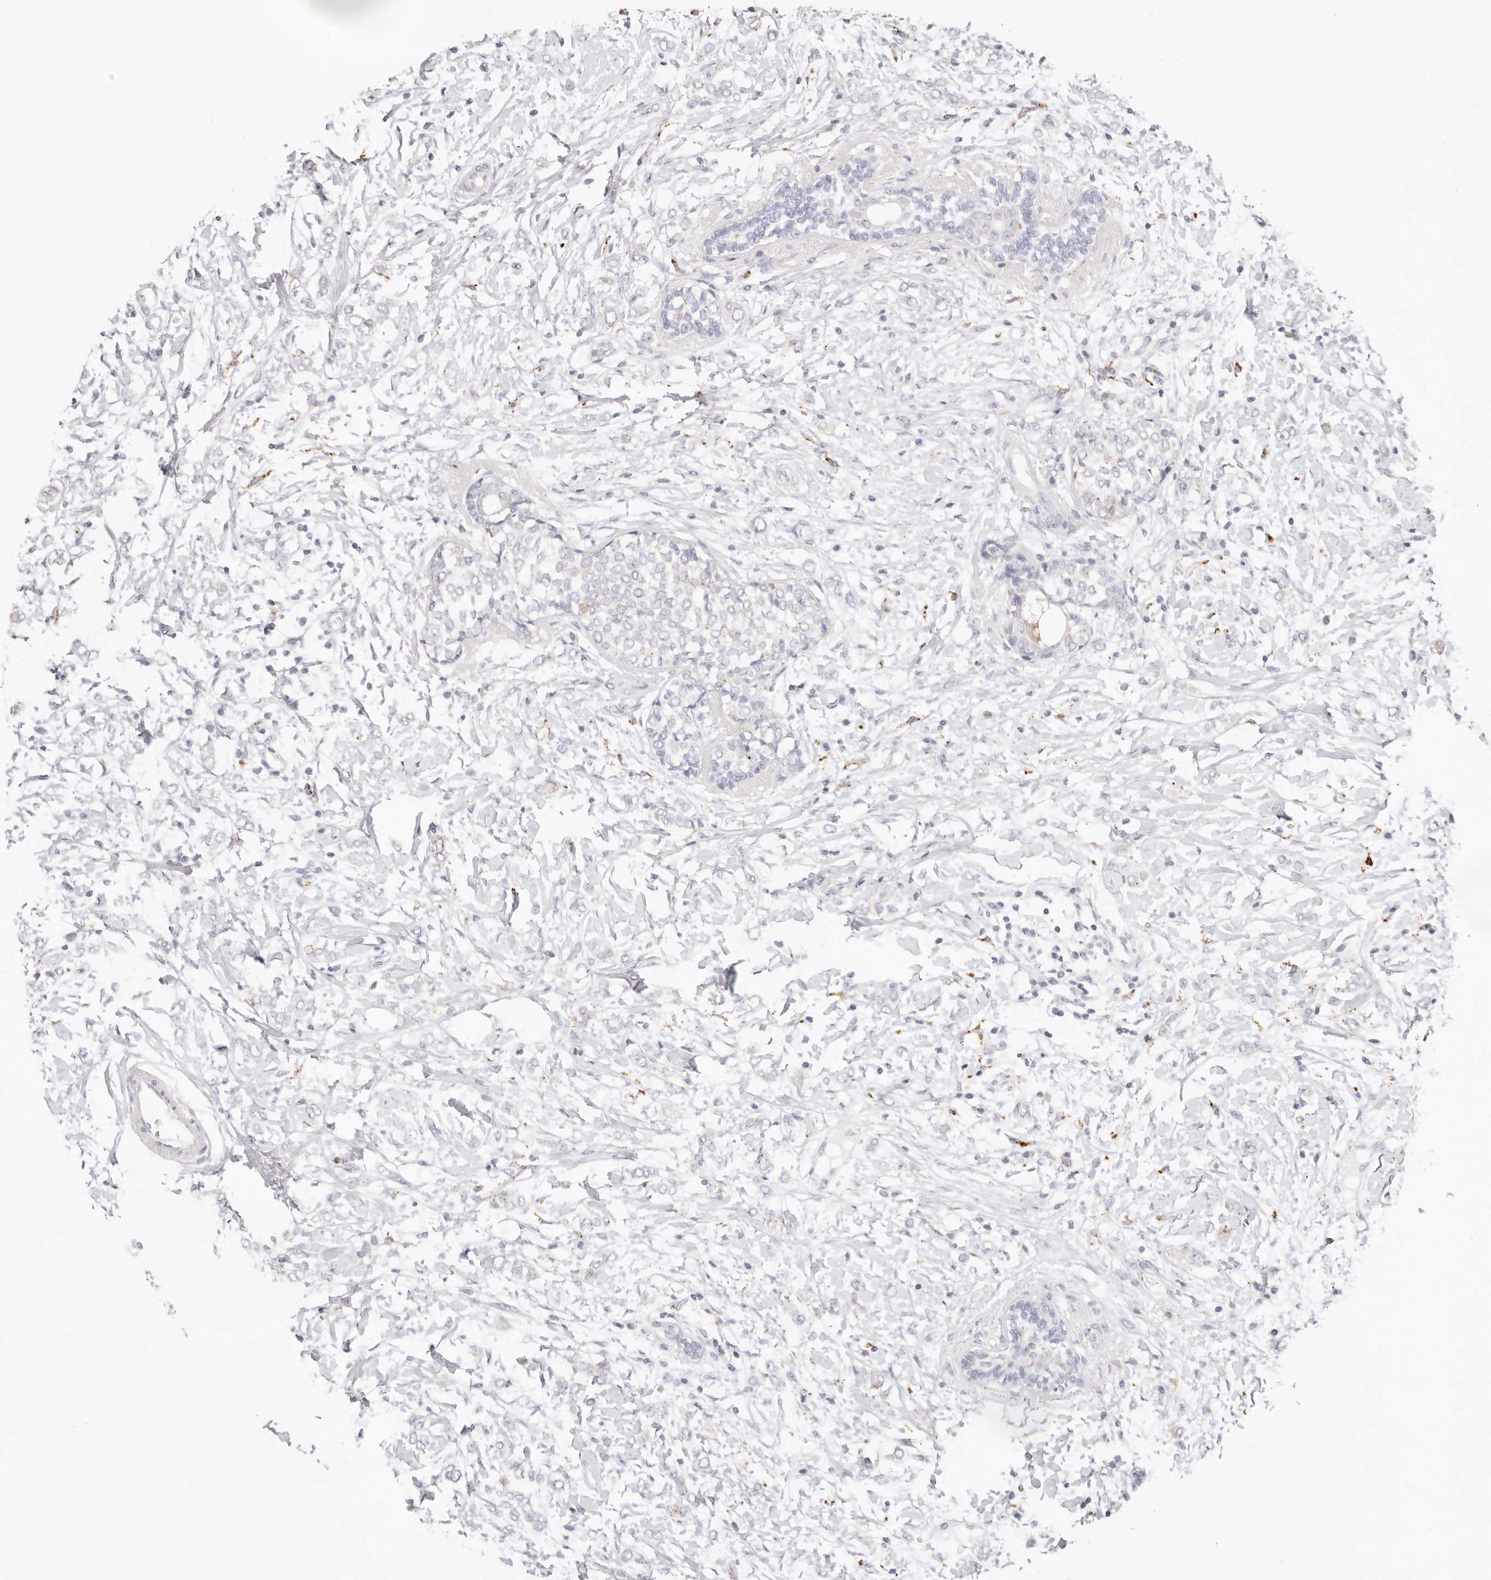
{"staining": {"intensity": "negative", "quantity": "none", "location": "none"}, "tissue": "breast cancer", "cell_type": "Tumor cells", "image_type": "cancer", "snomed": [{"axis": "morphology", "description": "Normal tissue, NOS"}, {"axis": "morphology", "description": "Lobular carcinoma"}, {"axis": "topography", "description": "Breast"}], "caption": "Human breast lobular carcinoma stained for a protein using immunohistochemistry reveals no positivity in tumor cells.", "gene": "STKLD1", "patient": {"sex": "female", "age": 47}}